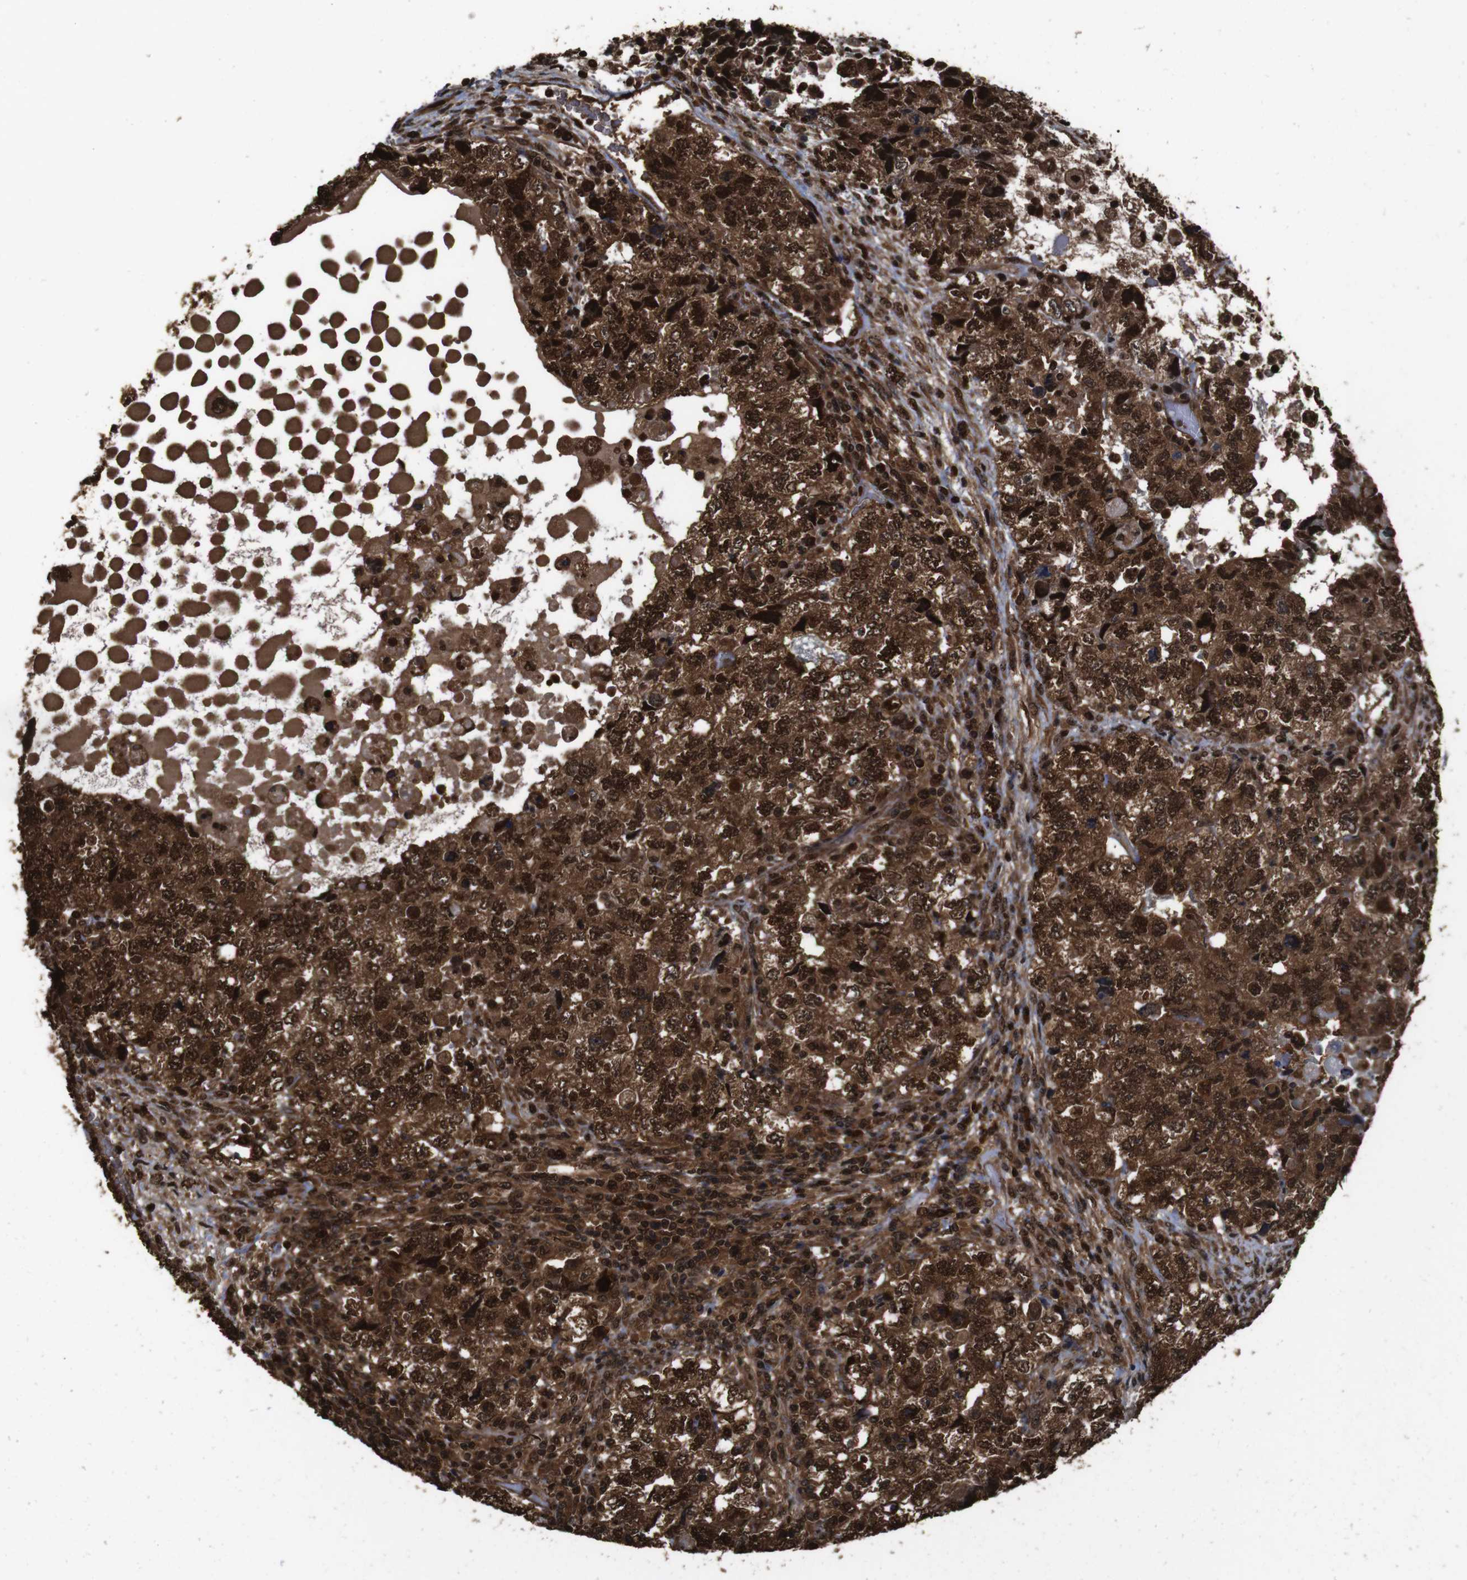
{"staining": {"intensity": "strong", "quantity": ">75%", "location": "cytoplasmic/membranous,nuclear"}, "tissue": "testis cancer", "cell_type": "Tumor cells", "image_type": "cancer", "snomed": [{"axis": "morphology", "description": "Carcinoma, Embryonal, NOS"}, {"axis": "topography", "description": "Testis"}], "caption": "Human embryonal carcinoma (testis) stained with a protein marker demonstrates strong staining in tumor cells.", "gene": "VCP", "patient": {"sex": "male", "age": 36}}